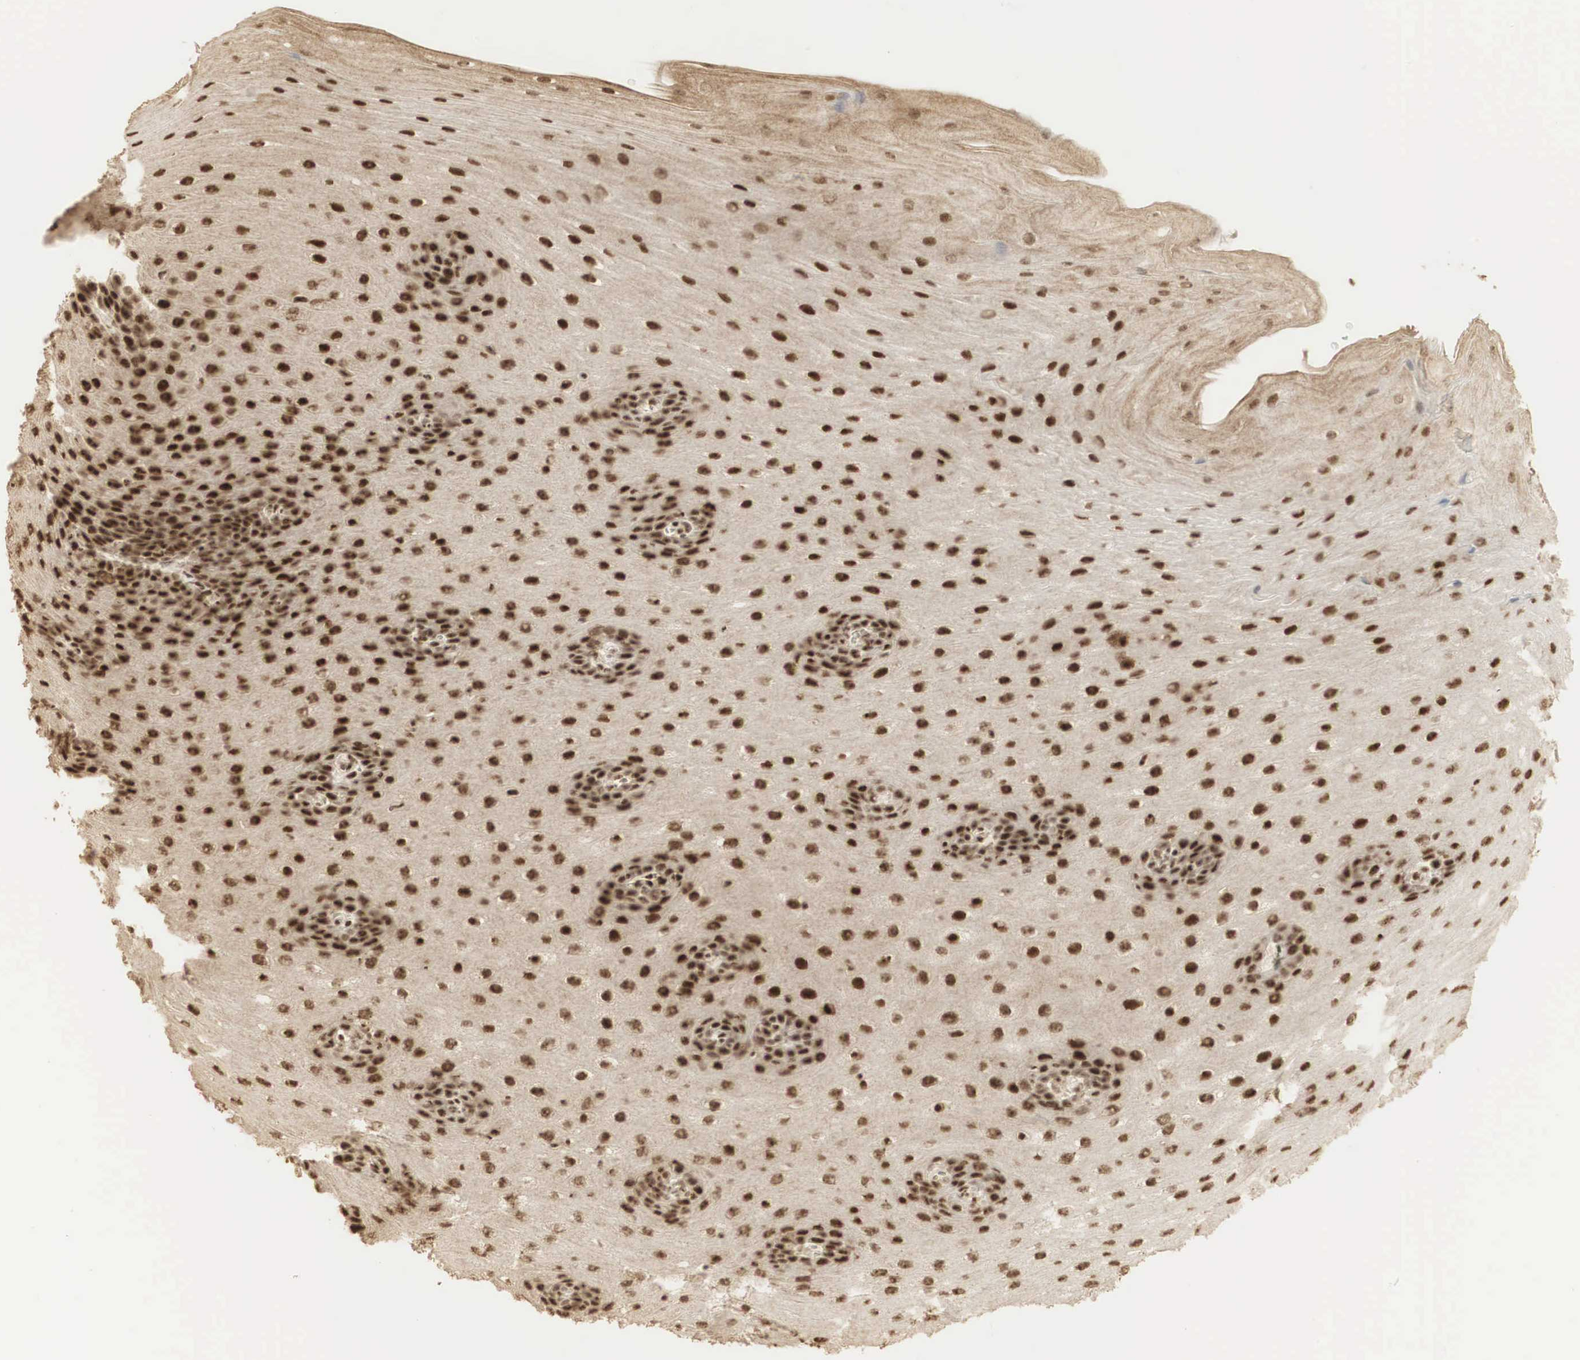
{"staining": {"intensity": "strong", "quantity": ">75%", "location": "cytoplasmic/membranous,nuclear"}, "tissue": "esophagus", "cell_type": "Squamous epithelial cells", "image_type": "normal", "snomed": [{"axis": "morphology", "description": "Normal tissue, NOS"}, {"axis": "topography", "description": "Esophagus"}], "caption": "Strong cytoplasmic/membranous,nuclear expression for a protein is seen in about >75% of squamous epithelial cells of normal esophagus using IHC.", "gene": "RNF113A", "patient": {"sex": "male", "age": 70}}